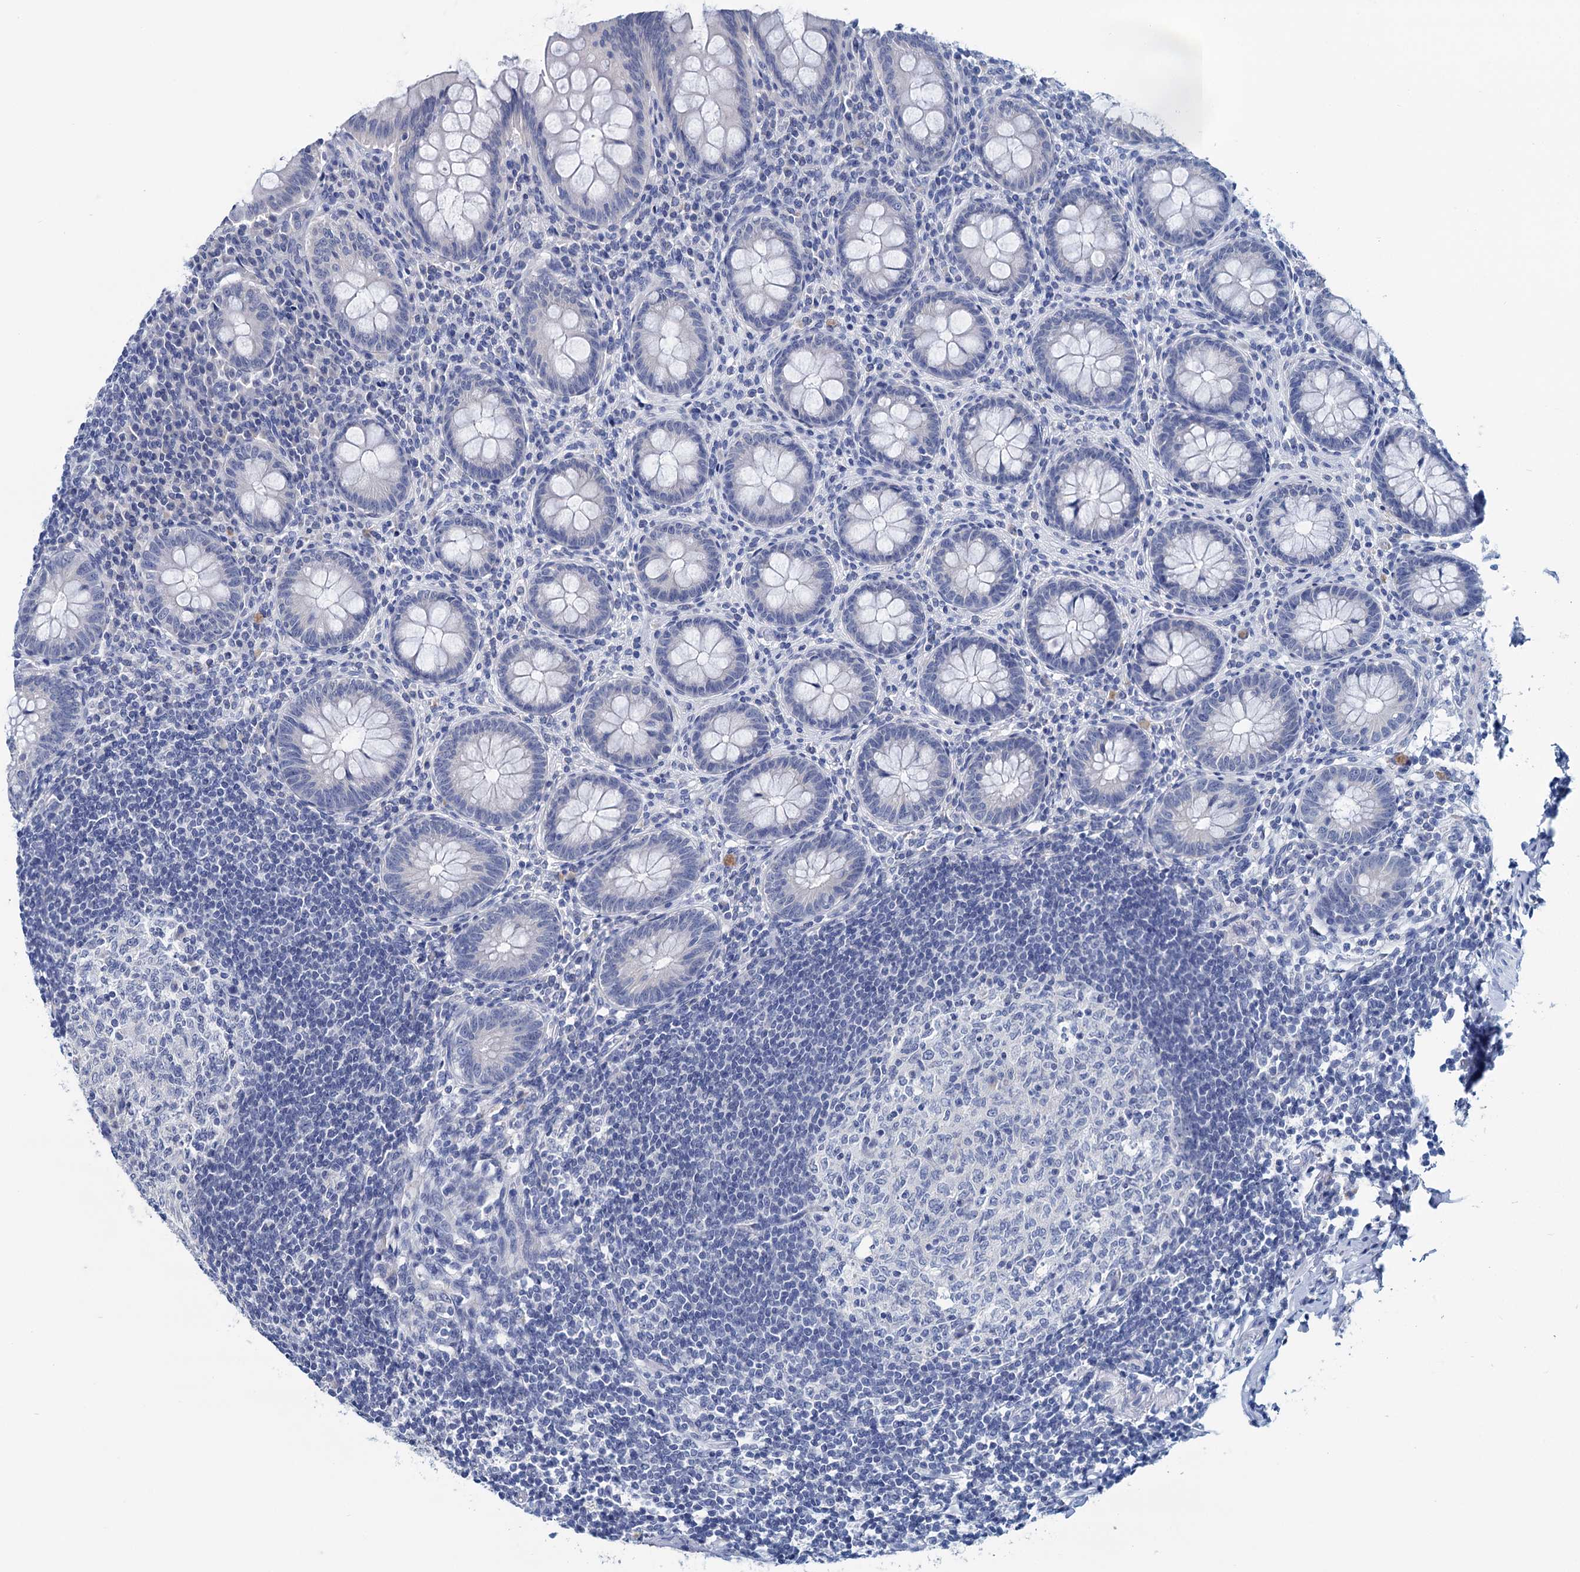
{"staining": {"intensity": "negative", "quantity": "none", "location": "none"}, "tissue": "appendix", "cell_type": "Glandular cells", "image_type": "normal", "snomed": [{"axis": "morphology", "description": "Normal tissue, NOS"}, {"axis": "topography", "description": "Appendix"}], "caption": "This image is of unremarkable appendix stained with immunohistochemistry (IHC) to label a protein in brown with the nuclei are counter-stained blue. There is no expression in glandular cells.", "gene": "MYOZ3", "patient": {"sex": "female", "age": 33}}